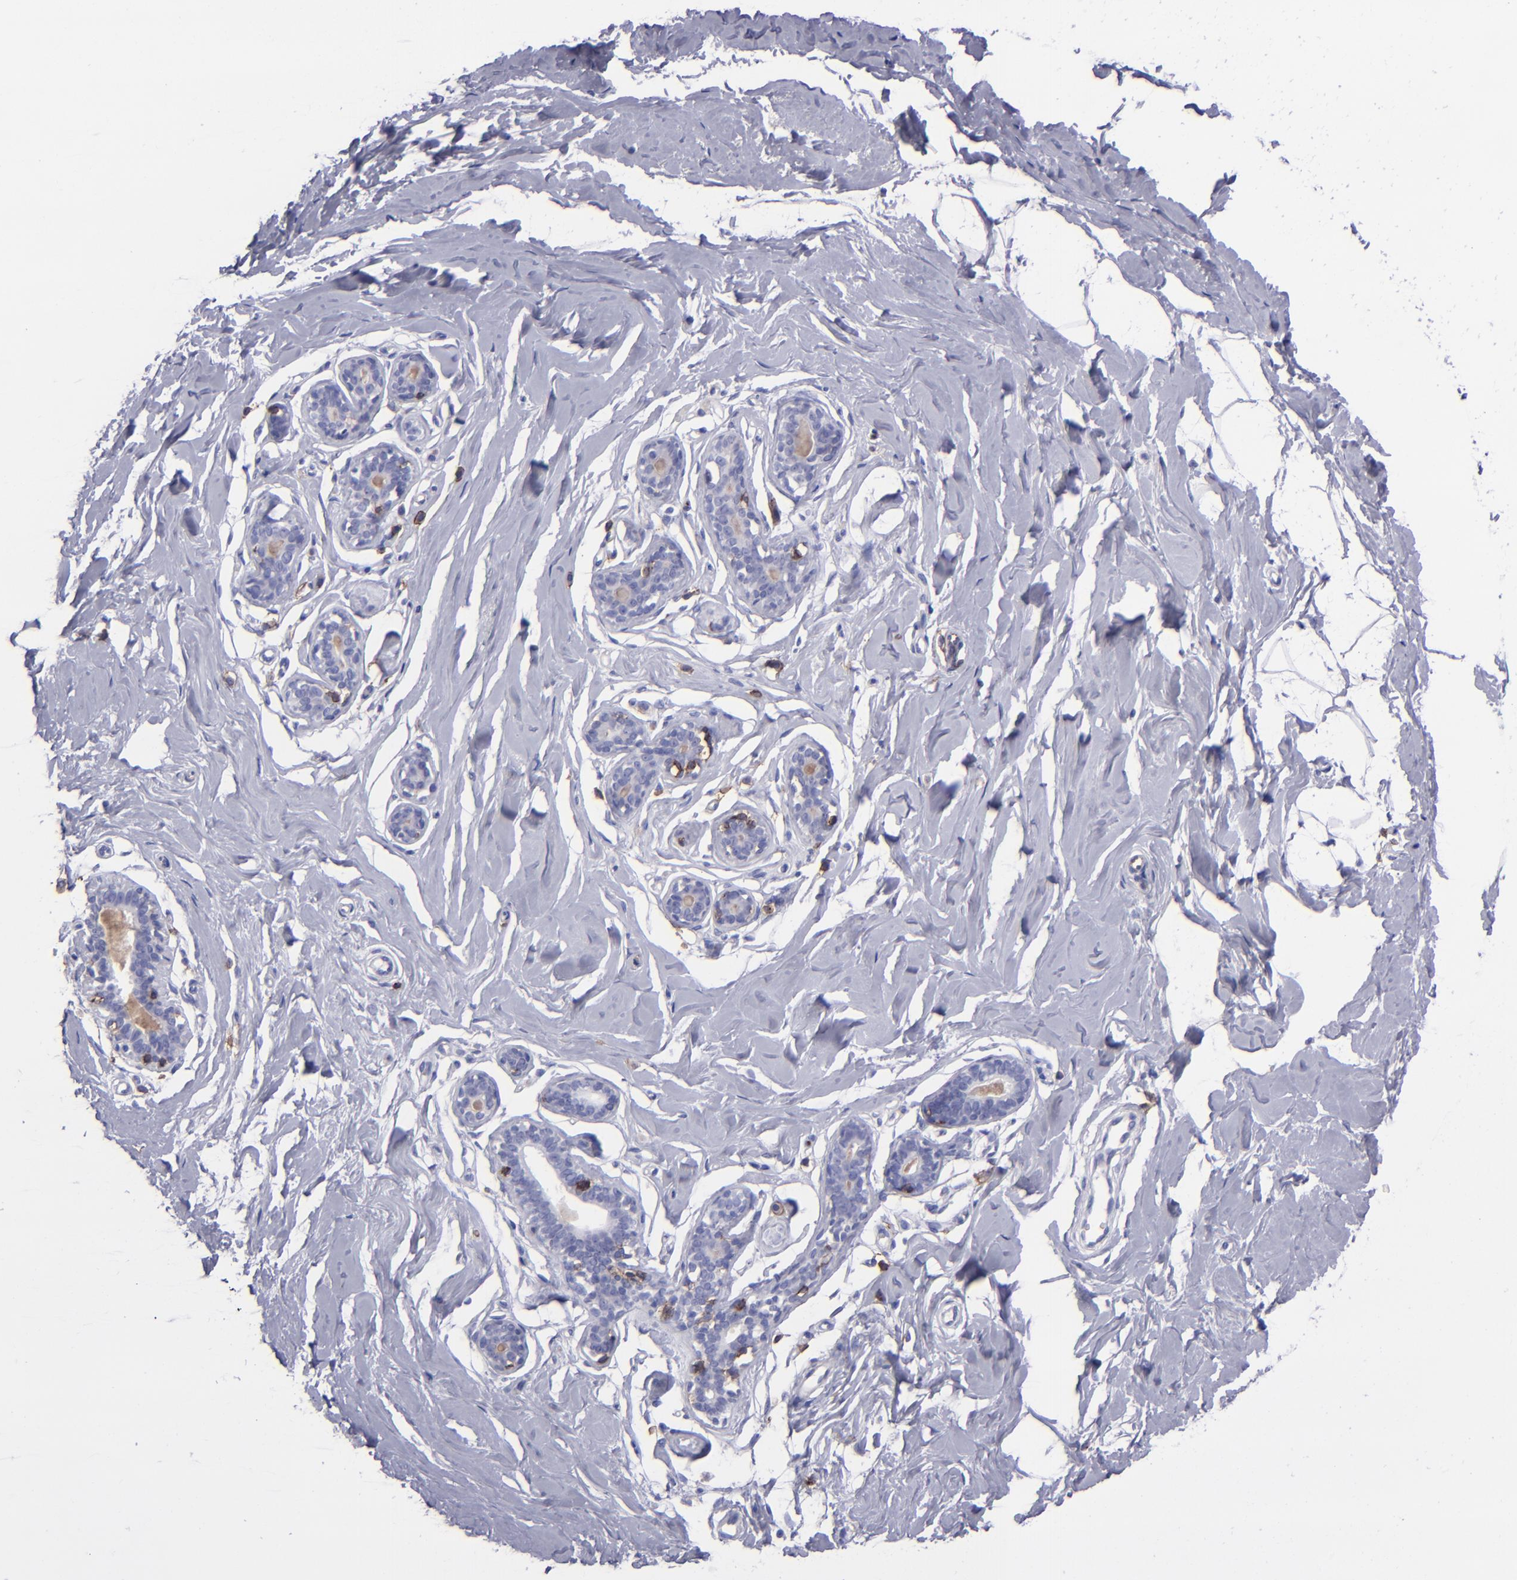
{"staining": {"intensity": "negative", "quantity": "none", "location": "none"}, "tissue": "breast", "cell_type": "Adipocytes", "image_type": "normal", "snomed": [{"axis": "morphology", "description": "Normal tissue, NOS"}, {"axis": "topography", "description": "Breast"}], "caption": "High magnification brightfield microscopy of normal breast stained with DAB (brown) and counterstained with hematoxylin (blue): adipocytes show no significant positivity. The staining is performed using DAB (3,3'-diaminobenzidine) brown chromogen with nuclei counter-stained in using hematoxylin.", "gene": "ICAM3", "patient": {"sex": "female", "age": 23}}